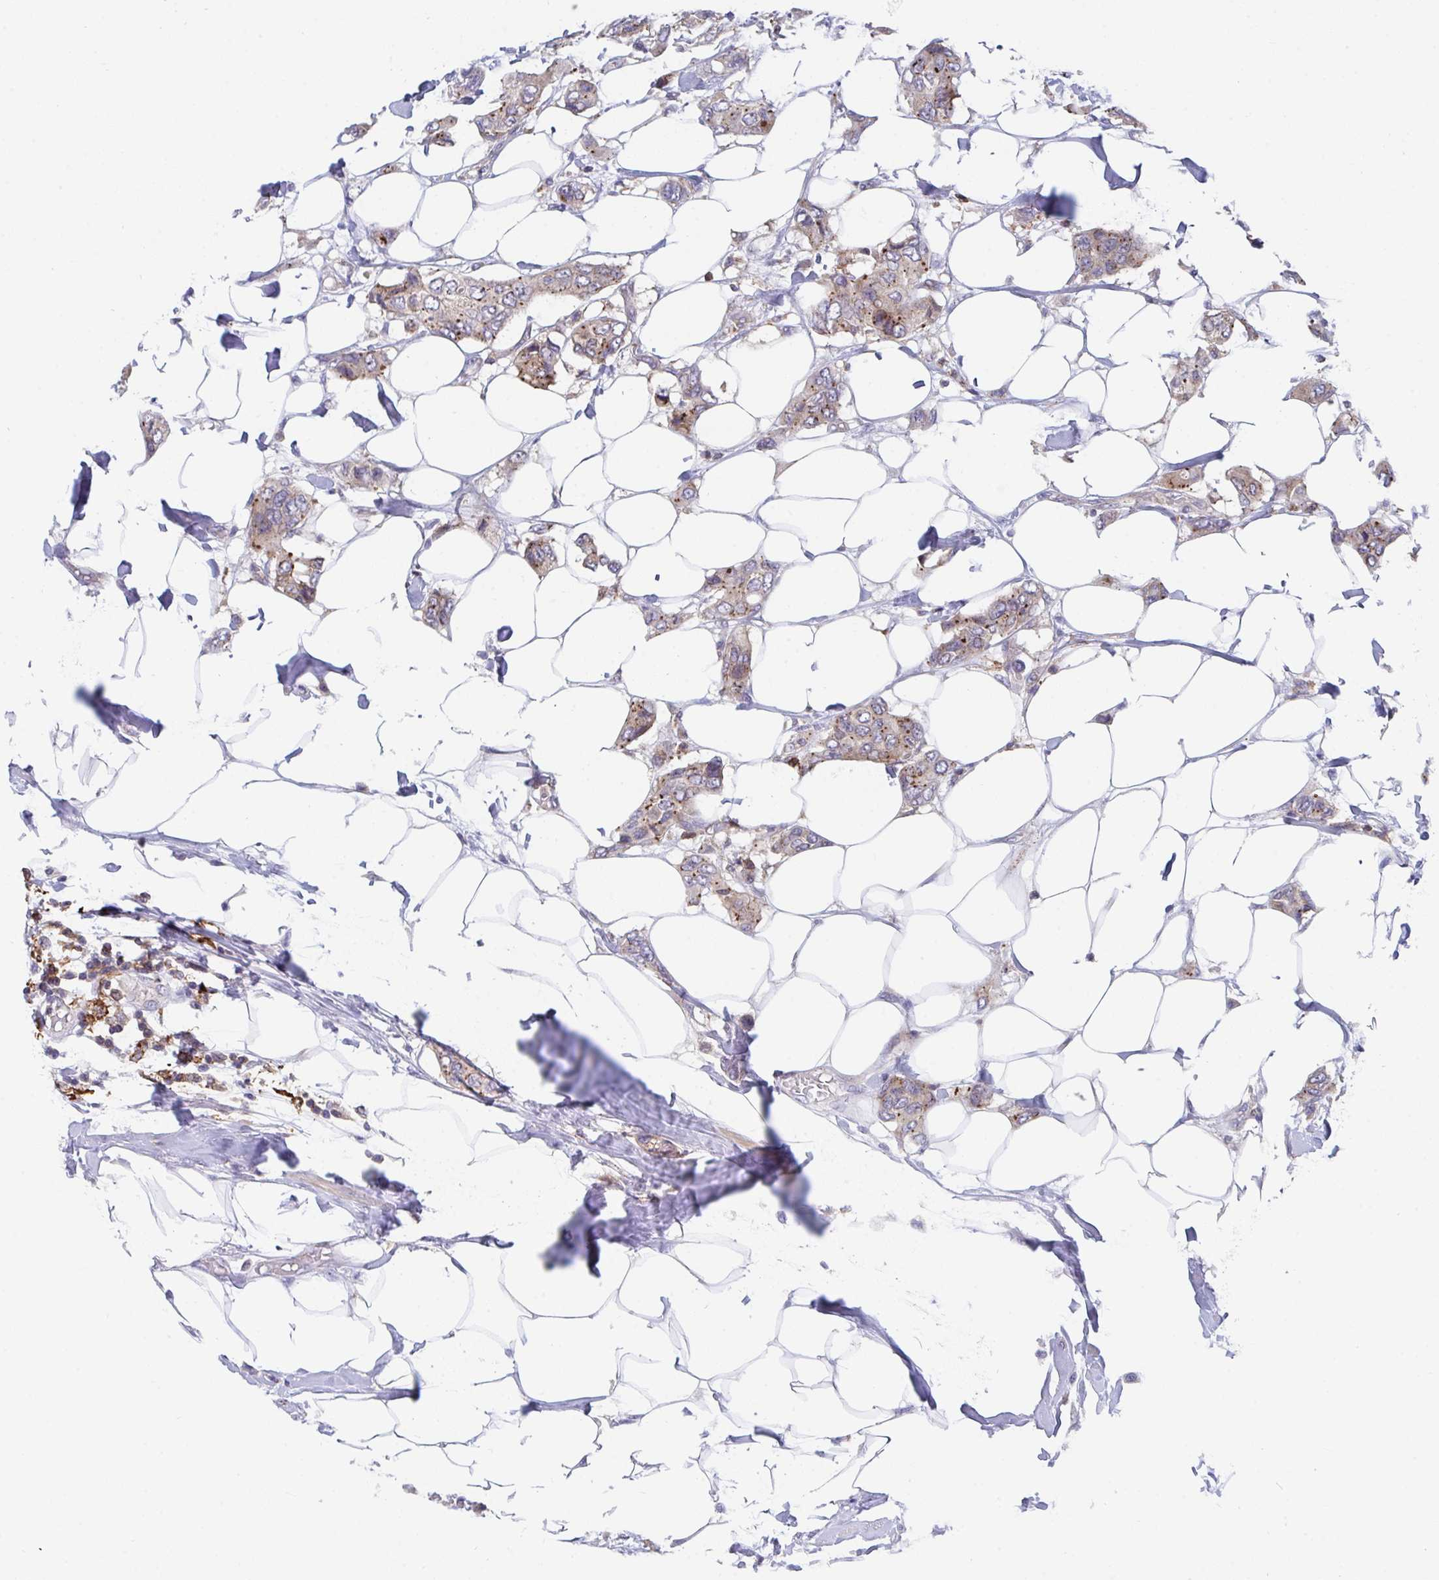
{"staining": {"intensity": "moderate", "quantity": "25%-75%", "location": "cytoplasmic/membranous"}, "tissue": "breast cancer", "cell_type": "Tumor cells", "image_type": "cancer", "snomed": [{"axis": "morphology", "description": "Lobular carcinoma"}, {"axis": "topography", "description": "Breast"}], "caption": "Moderate cytoplasmic/membranous staining for a protein is present in approximately 25%-75% of tumor cells of lobular carcinoma (breast) using immunohistochemistry.", "gene": "FRMD3", "patient": {"sex": "female", "age": 51}}